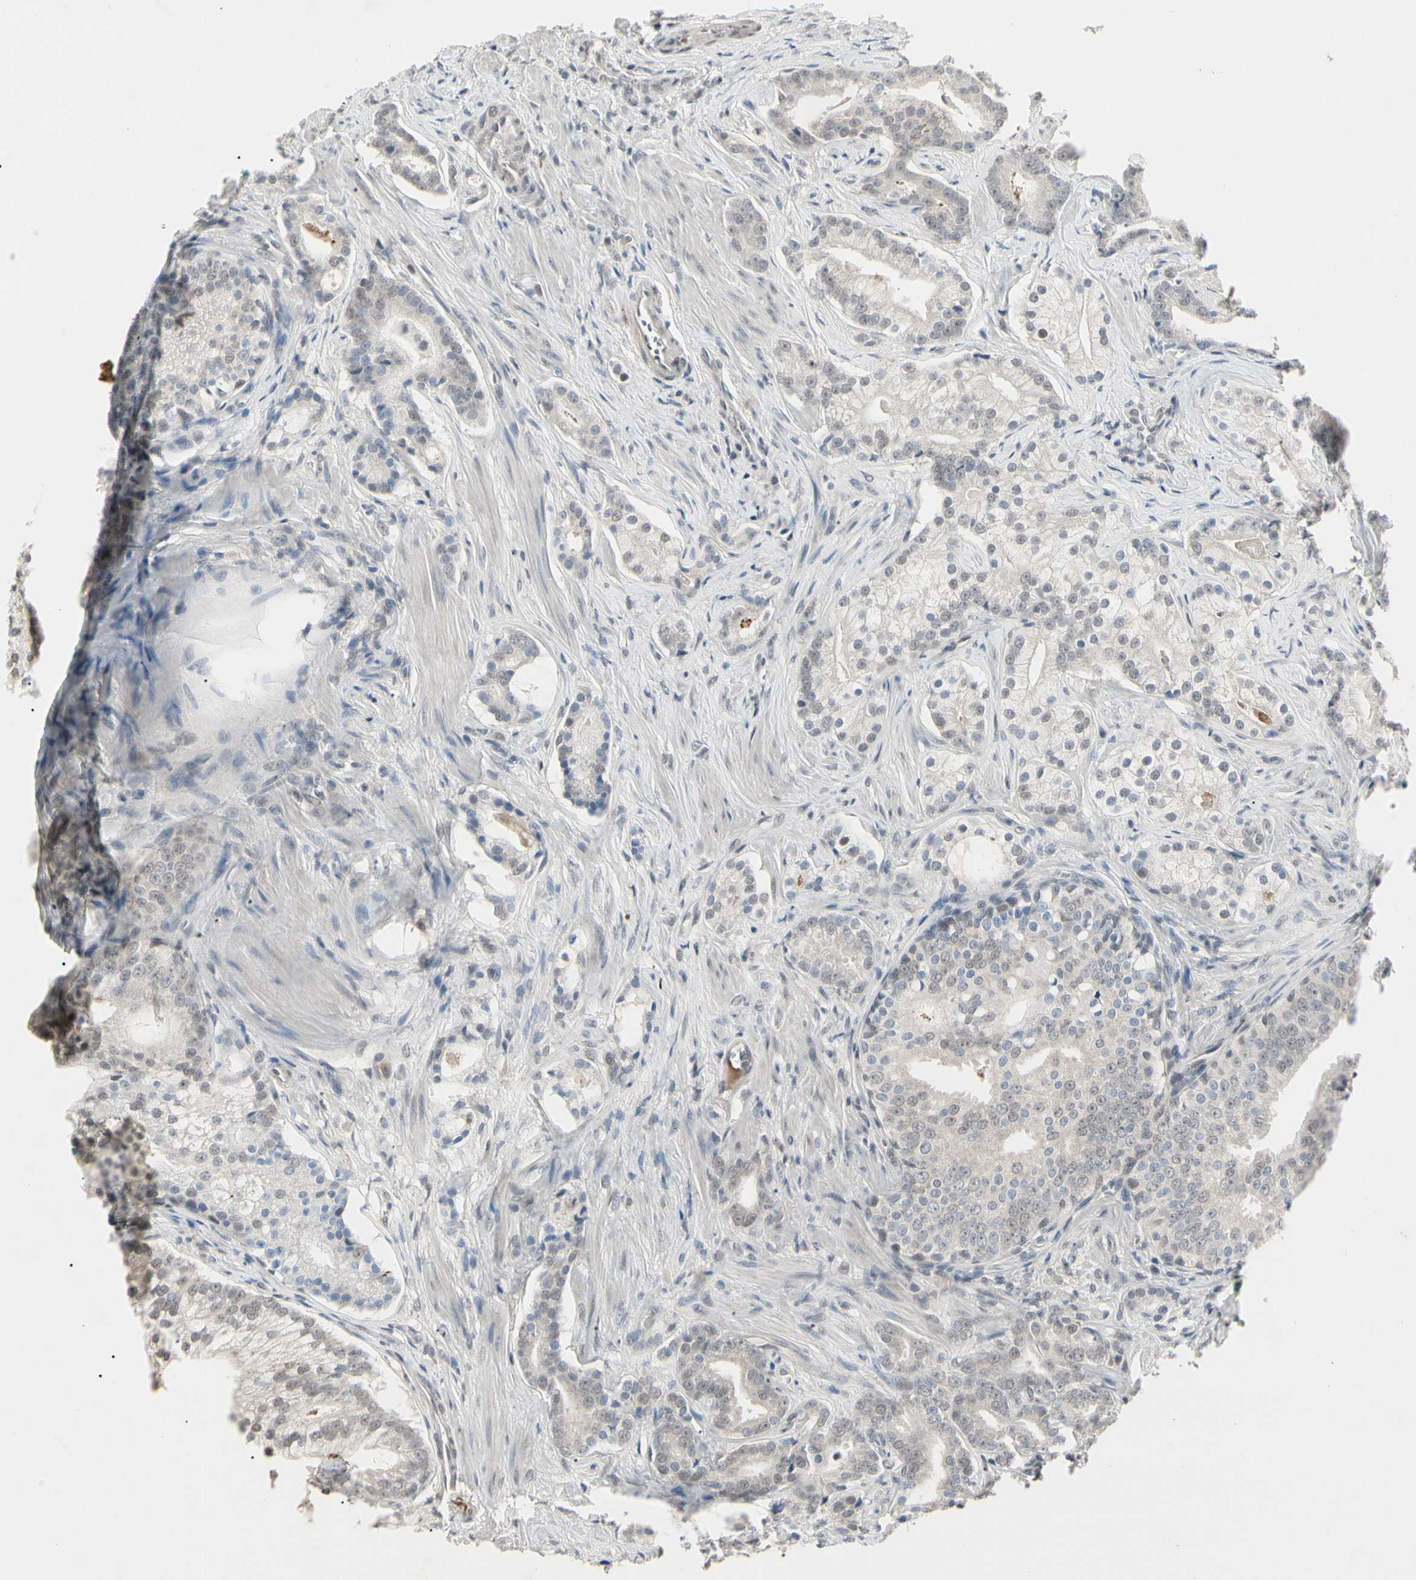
{"staining": {"intensity": "moderate", "quantity": "<25%", "location": "cytoplasmic/membranous"}, "tissue": "prostate cancer", "cell_type": "Tumor cells", "image_type": "cancer", "snomed": [{"axis": "morphology", "description": "Adenocarcinoma, Low grade"}, {"axis": "topography", "description": "Prostate"}], "caption": "Immunohistochemistry (DAB (3,3'-diaminobenzidine)) staining of prostate cancer (adenocarcinoma (low-grade)) displays moderate cytoplasmic/membranous protein positivity in about <25% of tumor cells.", "gene": "GREM1", "patient": {"sex": "male", "age": 58}}